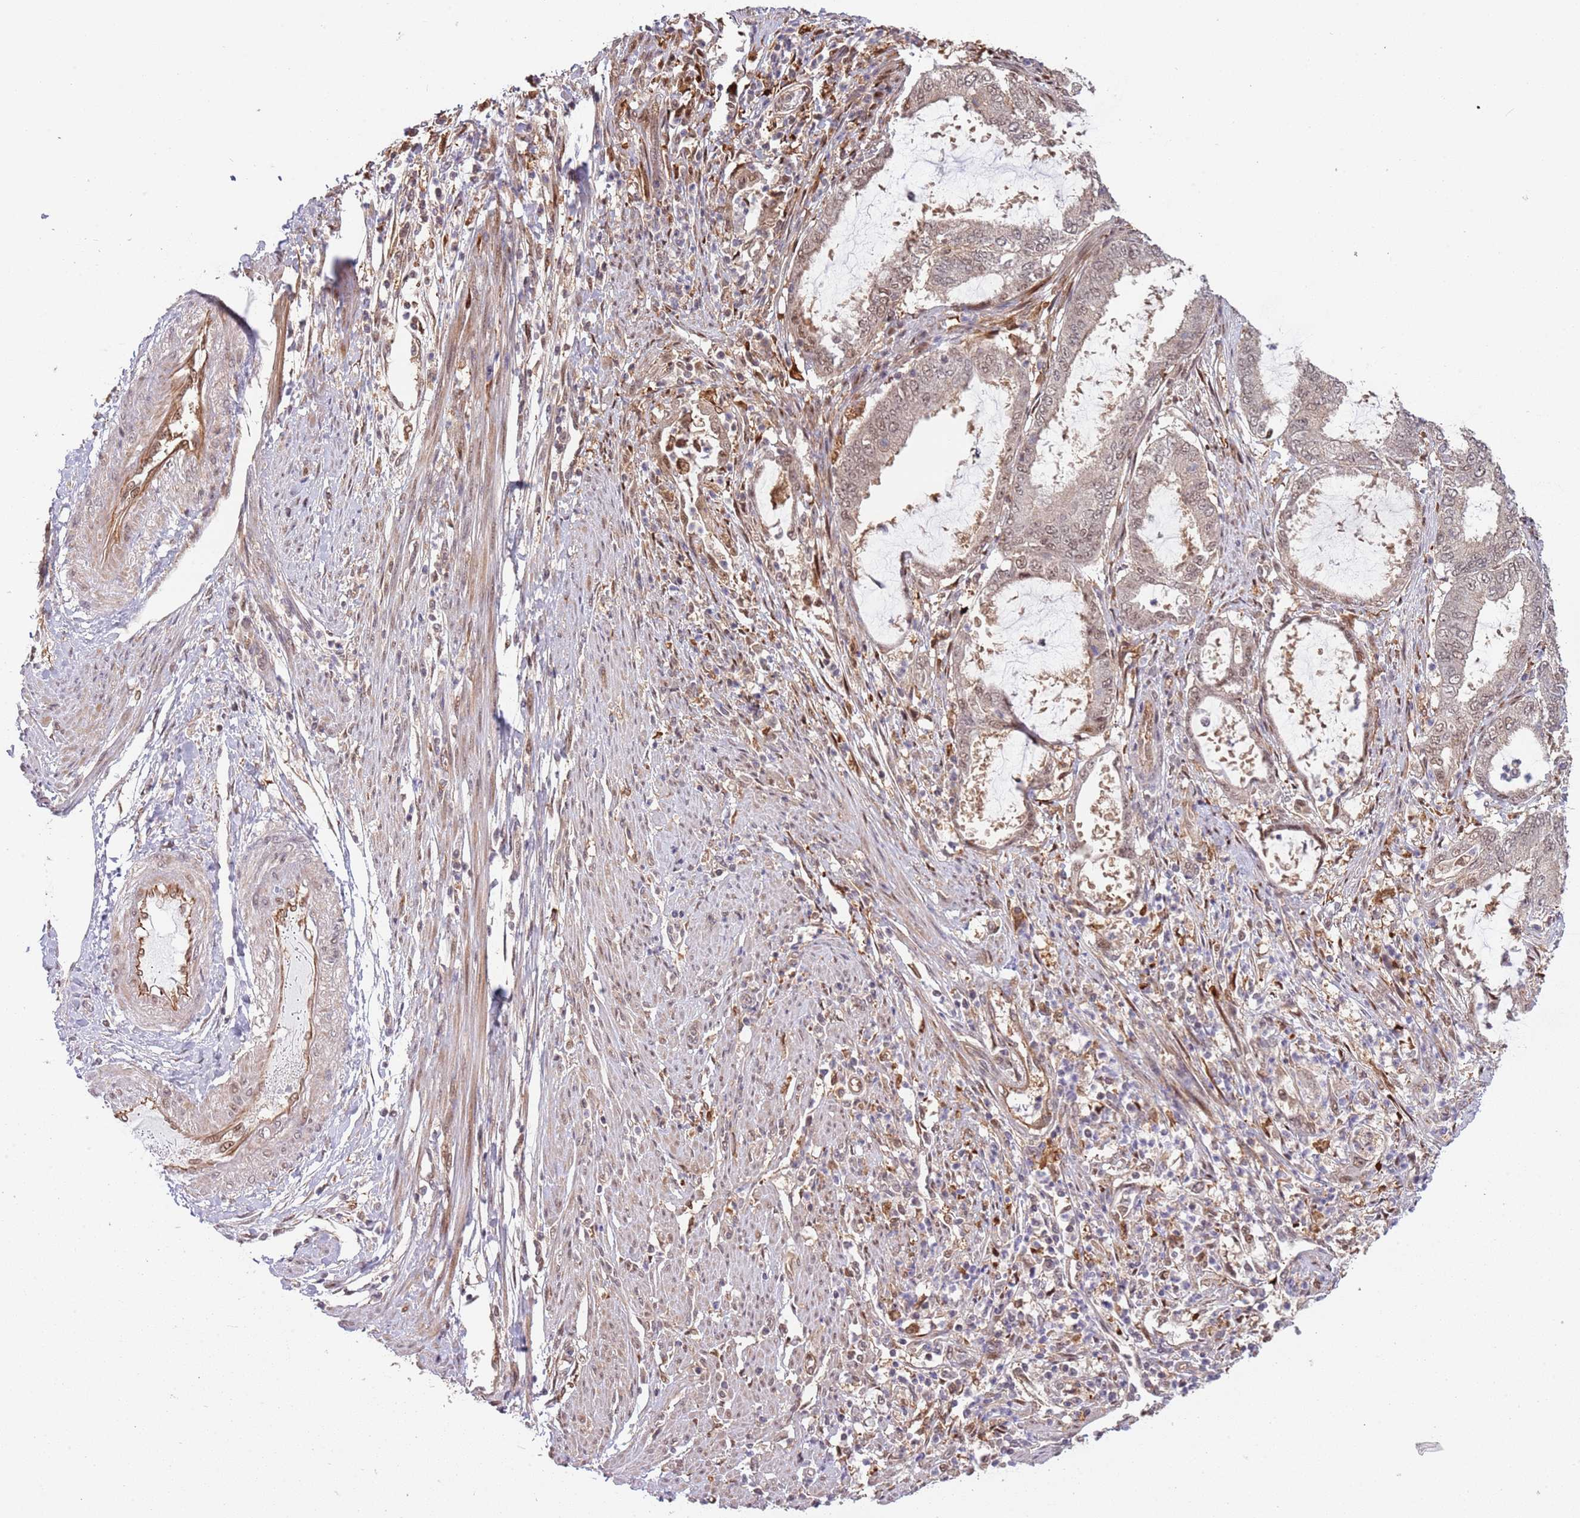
{"staining": {"intensity": "strong", "quantity": "25%-75%", "location": "cytoplasmic/membranous,nuclear"}, "tissue": "endometrial cancer", "cell_type": "Tumor cells", "image_type": "cancer", "snomed": [{"axis": "morphology", "description": "Adenocarcinoma, NOS"}, {"axis": "topography", "description": "Endometrium"}], "caption": "Strong cytoplasmic/membranous and nuclear protein expression is present in about 25%-75% of tumor cells in endometrial cancer (adenocarcinoma).", "gene": "PLSCR5", "patient": {"sex": "female", "age": 51}}